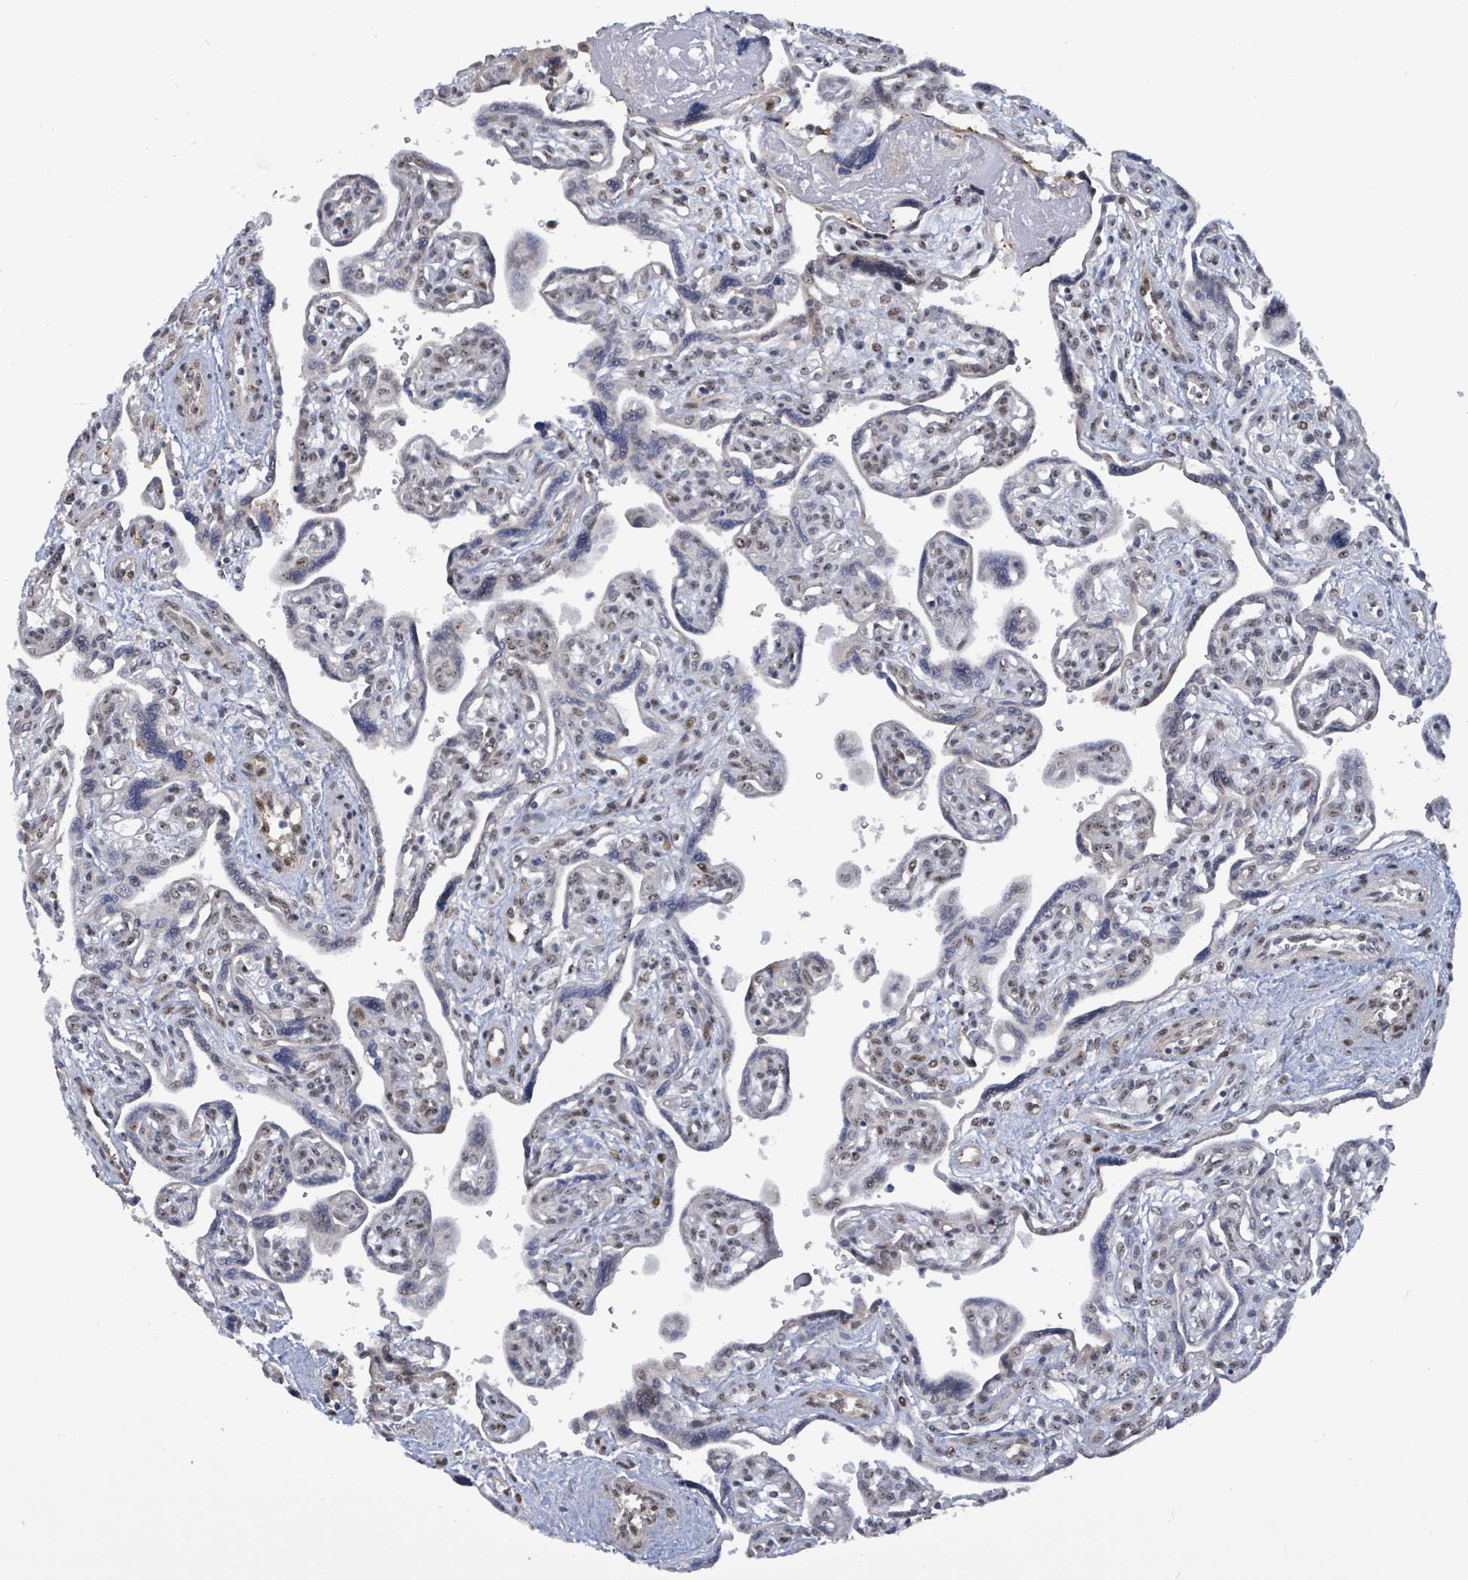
{"staining": {"intensity": "weak", "quantity": "<25%", "location": "nuclear"}, "tissue": "placenta", "cell_type": "Trophoblastic cells", "image_type": "normal", "snomed": [{"axis": "morphology", "description": "Normal tissue, NOS"}, {"axis": "topography", "description": "Placenta"}], "caption": "This is a histopathology image of immunohistochemistry staining of unremarkable placenta, which shows no positivity in trophoblastic cells. (DAB immunohistochemistry, high magnification).", "gene": "RRN3", "patient": {"sex": "female", "age": 39}}